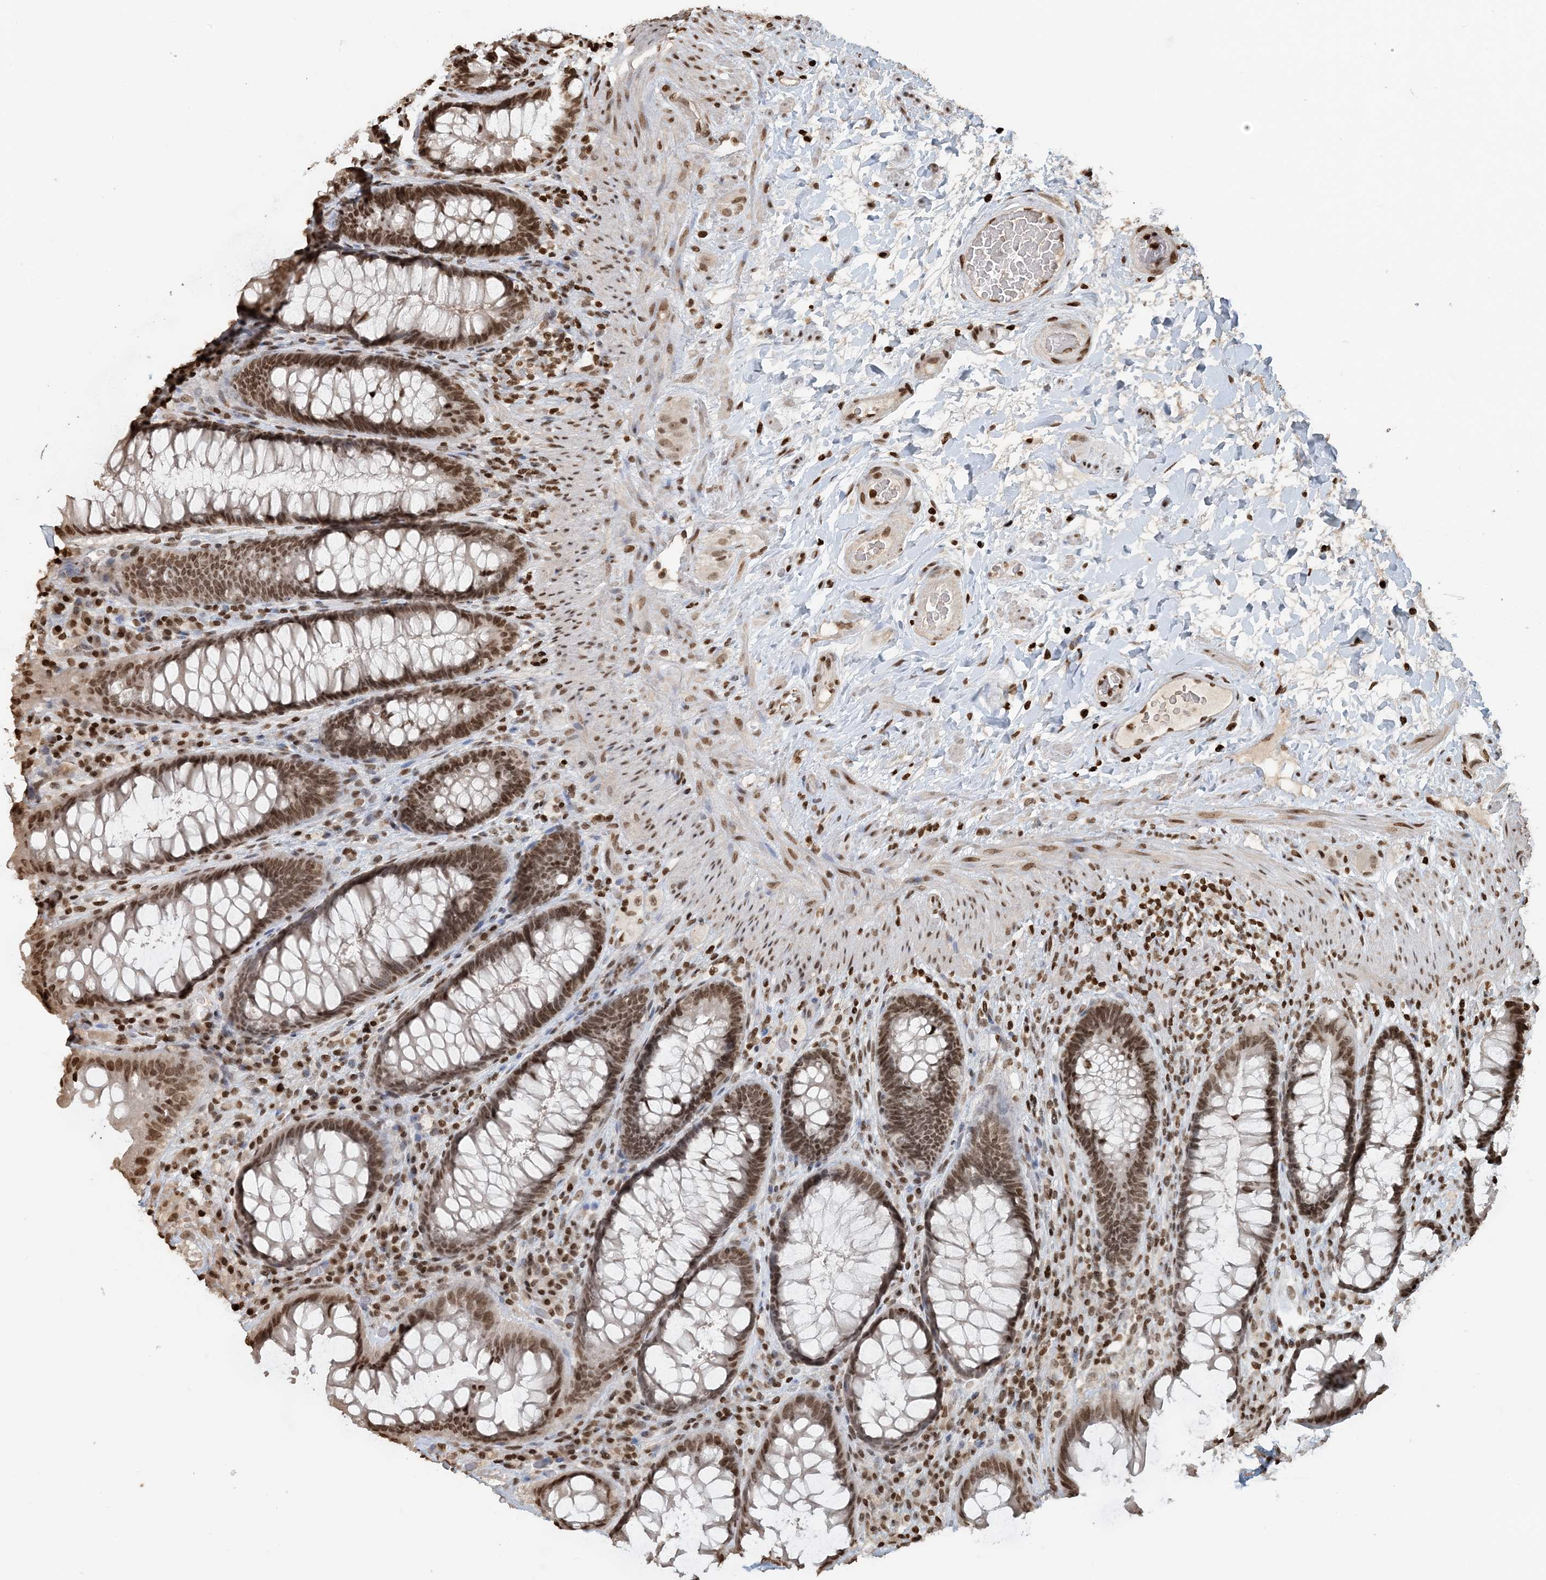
{"staining": {"intensity": "moderate", "quantity": ">75%", "location": "nuclear"}, "tissue": "rectum", "cell_type": "Glandular cells", "image_type": "normal", "snomed": [{"axis": "morphology", "description": "Normal tissue, NOS"}, {"axis": "topography", "description": "Rectum"}], "caption": "Rectum stained for a protein exhibits moderate nuclear positivity in glandular cells. Nuclei are stained in blue.", "gene": "H3", "patient": {"sex": "female", "age": 46}}